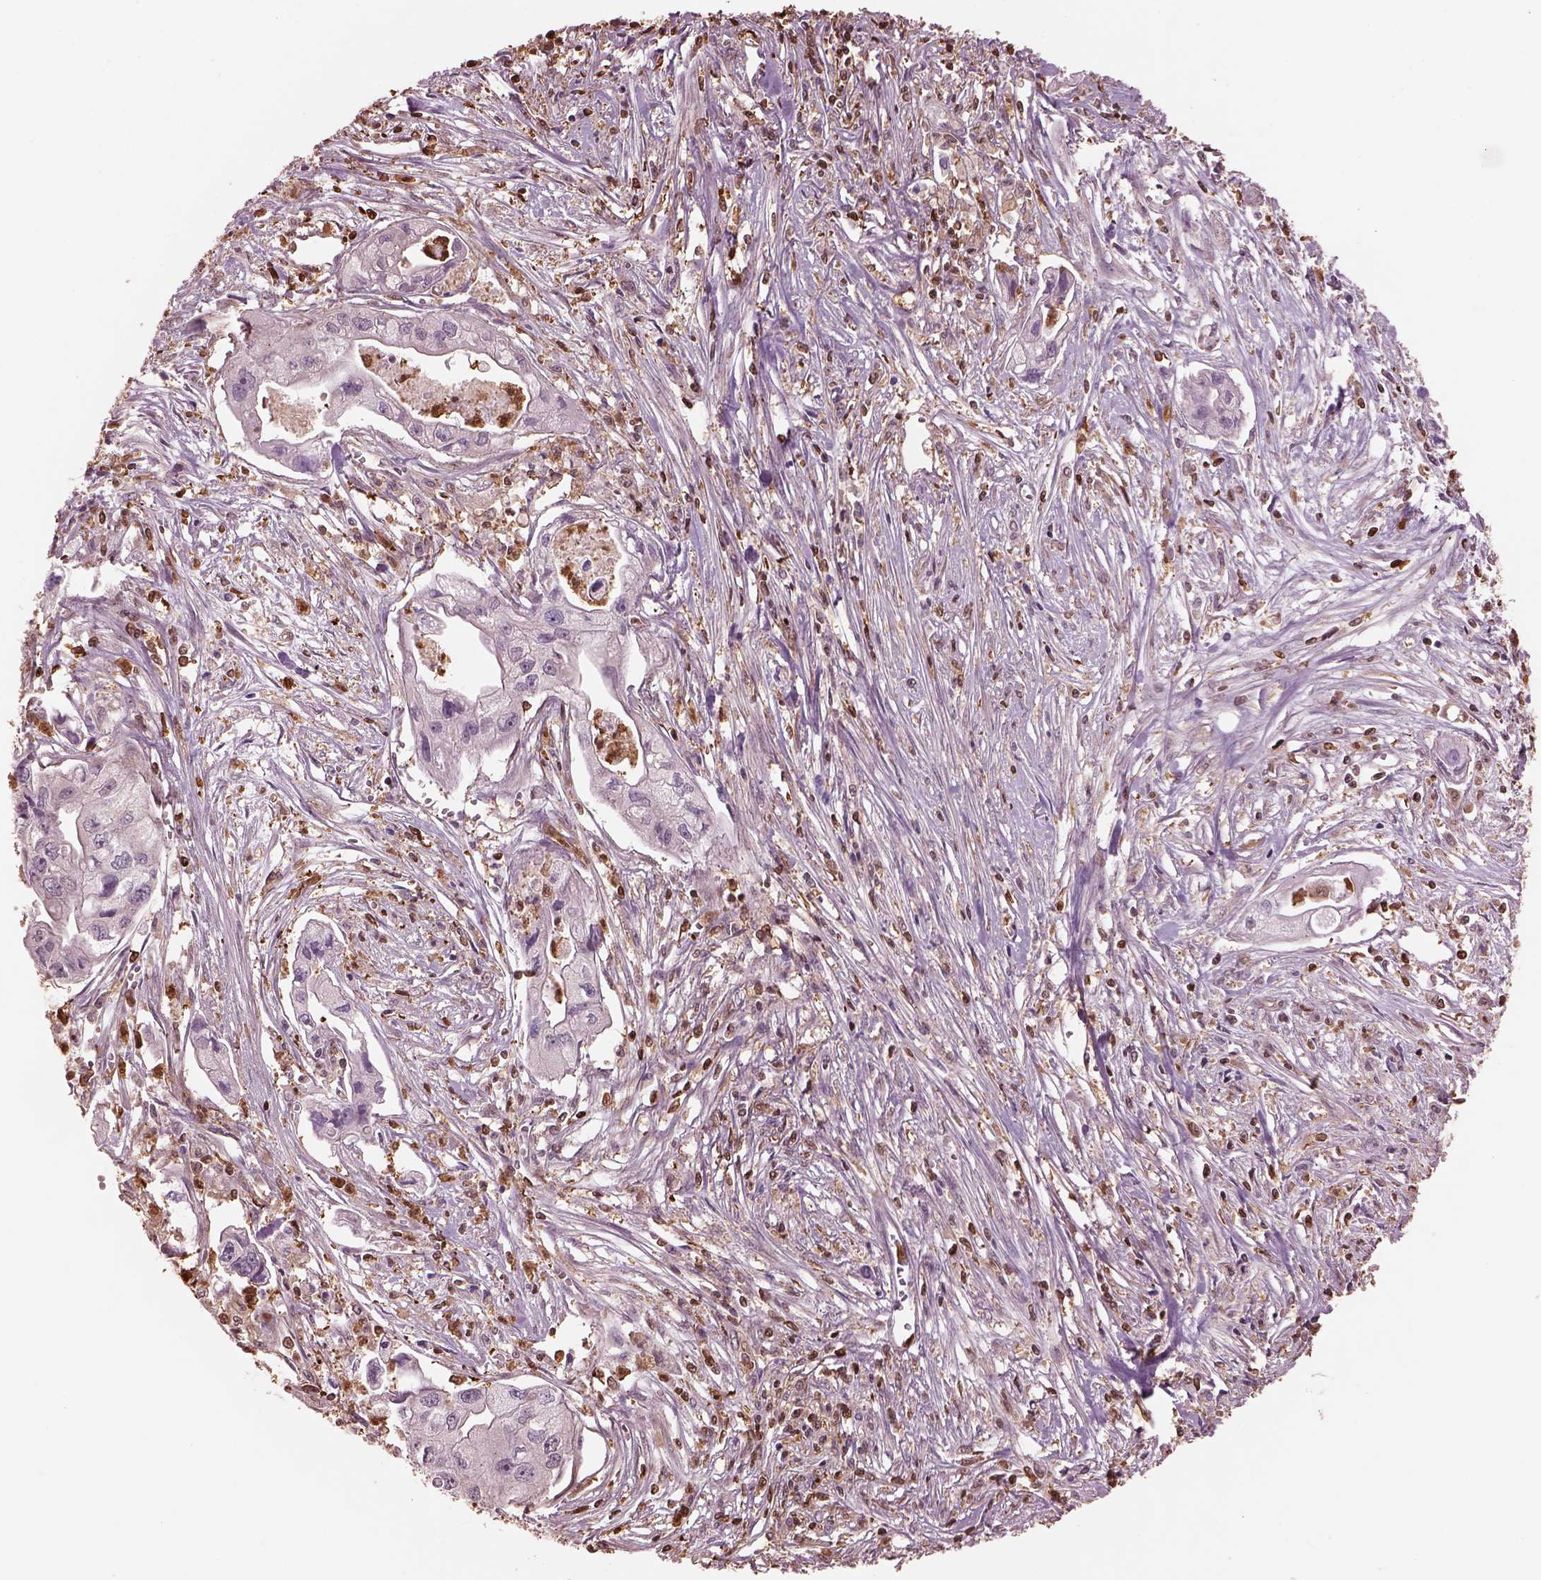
{"staining": {"intensity": "negative", "quantity": "none", "location": "none"}, "tissue": "pancreatic cancer", "cell_type": "Tumor cells", "image_type": "cancer", "snomed": [{"axis": "morphology", "description": "Adenocarcinoma, NOS"}, {"axis": "topography", "description": "Pancreas"}], "caption": "The photomicrograph demonstrates no significant positivity in tumor cells of pancreatic adenocarcinoma.", "gene": "IL31RA", "patient": {"sex": "male", "age": 70}}